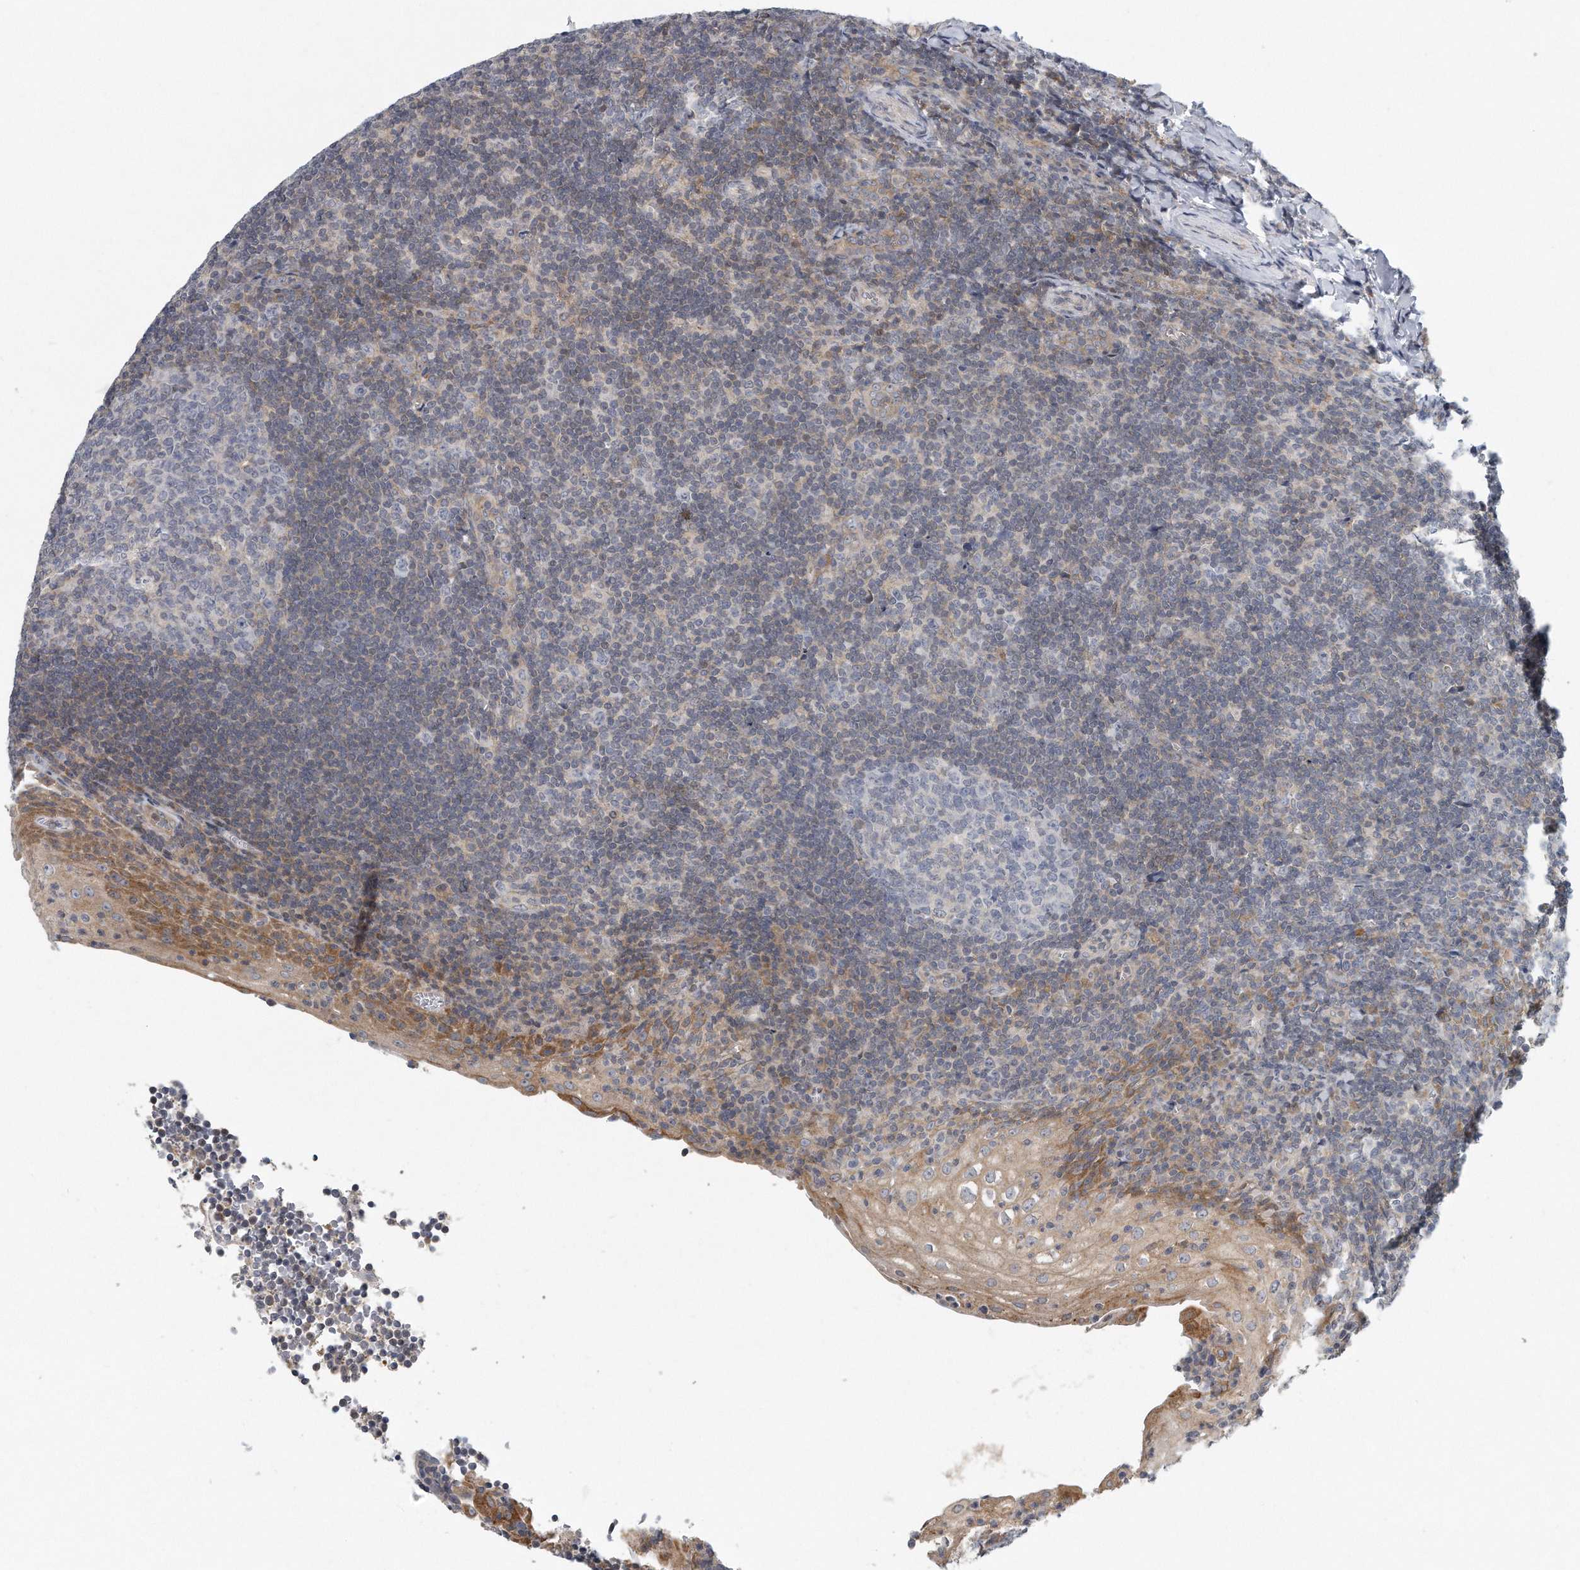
{"staining": {"intensity": "negative", "quantity": "none", "location": "none"}, "tissue": "tonsil", "cell_type": "Germinal center cells", "image_type": "normal", "snomed": [{"axis": "morphology", "description": "Normal tissue, NOS"}, {"axis": "topography", "description": "Tonsil"}], "caption": "Tonsil was stained to show a protein in brown. There is no significant staining in germinal center cells.", "gene": "VLDLR", "patient": {"sex": "male", "age": 37}}